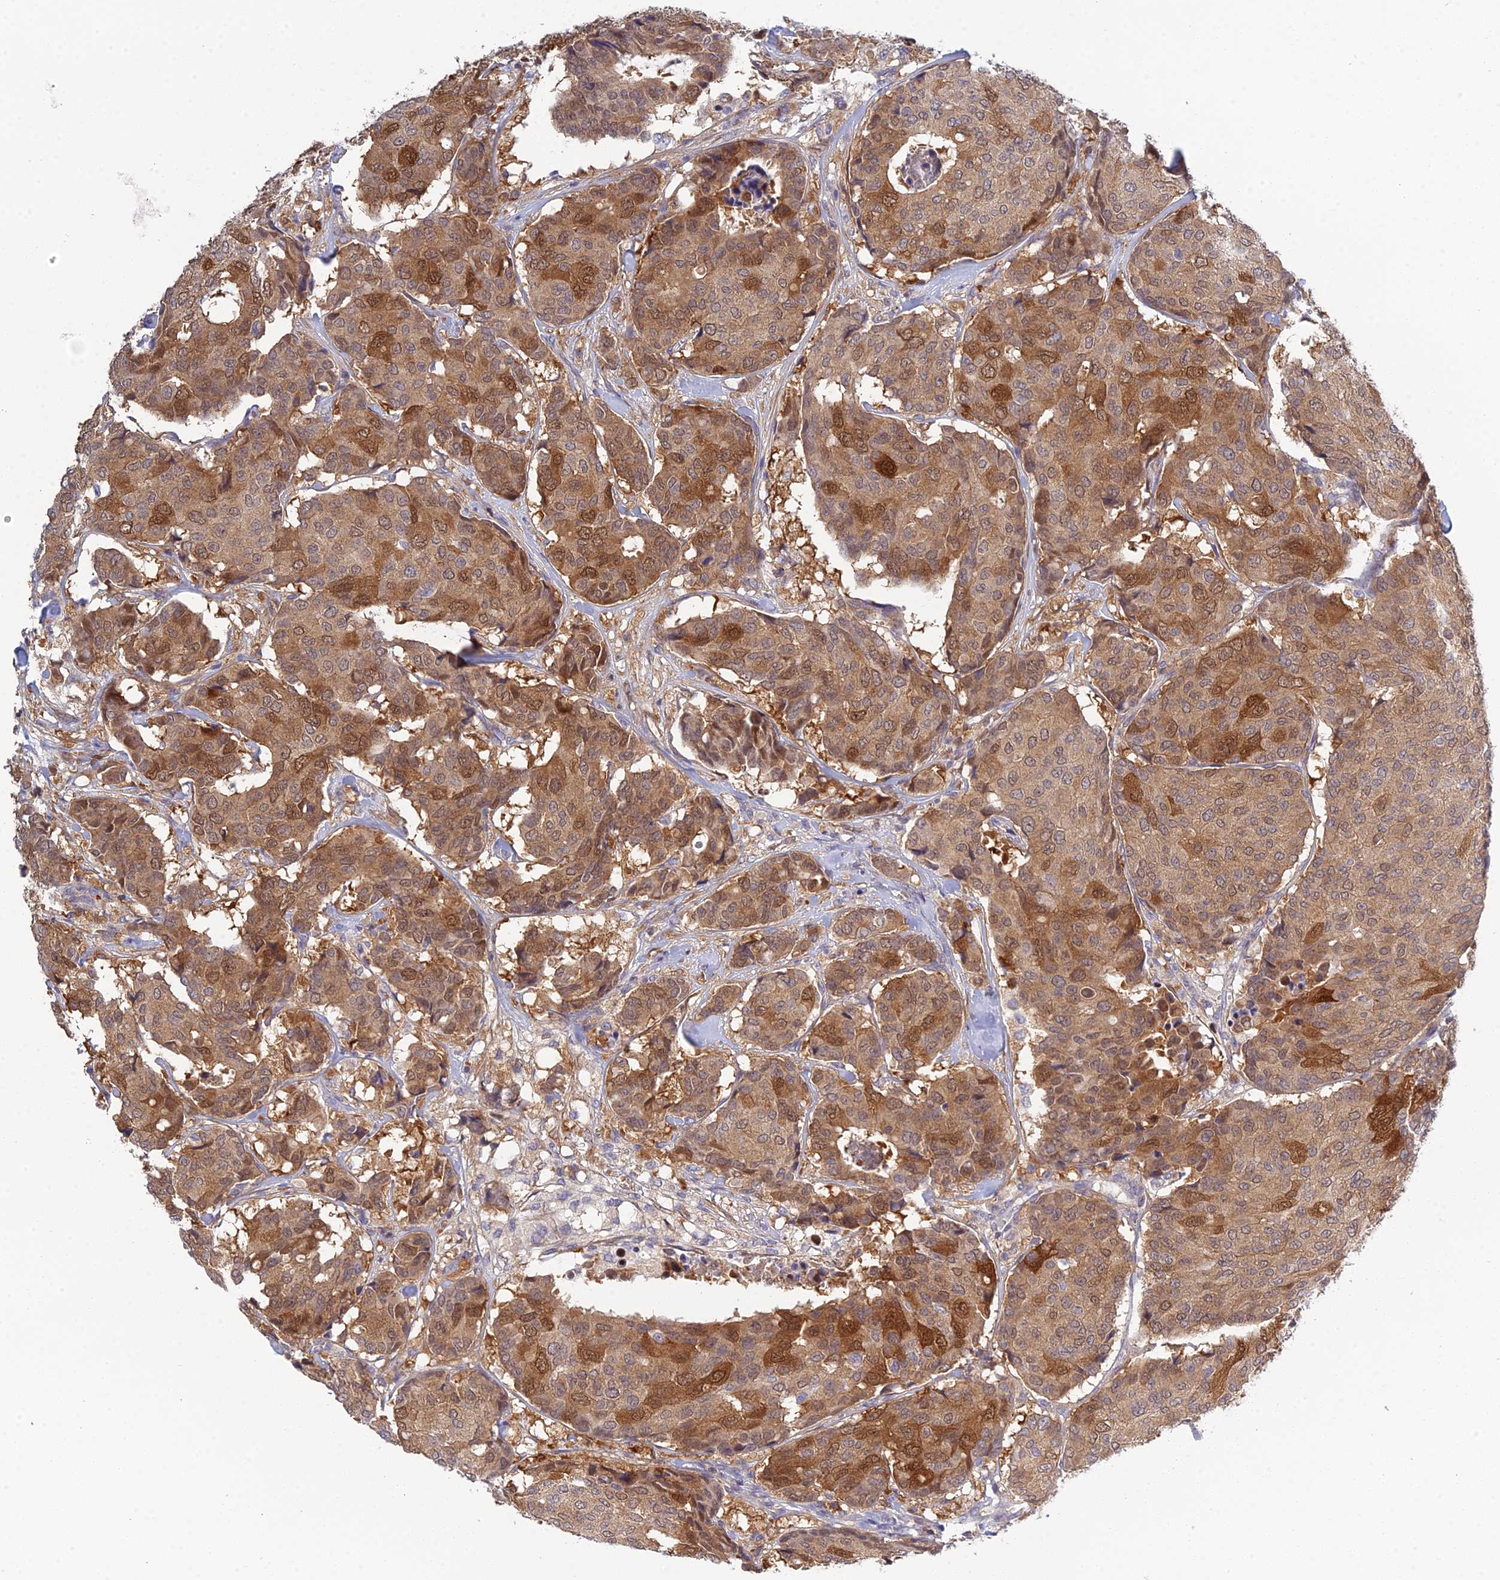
{"staining": {"intensity": "moderate", "quantity": ">75%", "location": "cytoplasmic/membranous"}, "tissue": "breast cancer", "cell_type": "Tumor cells", "image_type": "cancer", "snomed": [{"axis": "morphology", "description": "Duct carcinoma"}, {"axis": "topography", "description": "Breast"}], "caption": "About >75% of tumor cells in breast cancer reveal moderate cytoplasmic/membranous protein expression as visualized by brown immunohistochemical staining.", "gene": "ELOA2", "patient": {"sex": "female", "age": 75}}